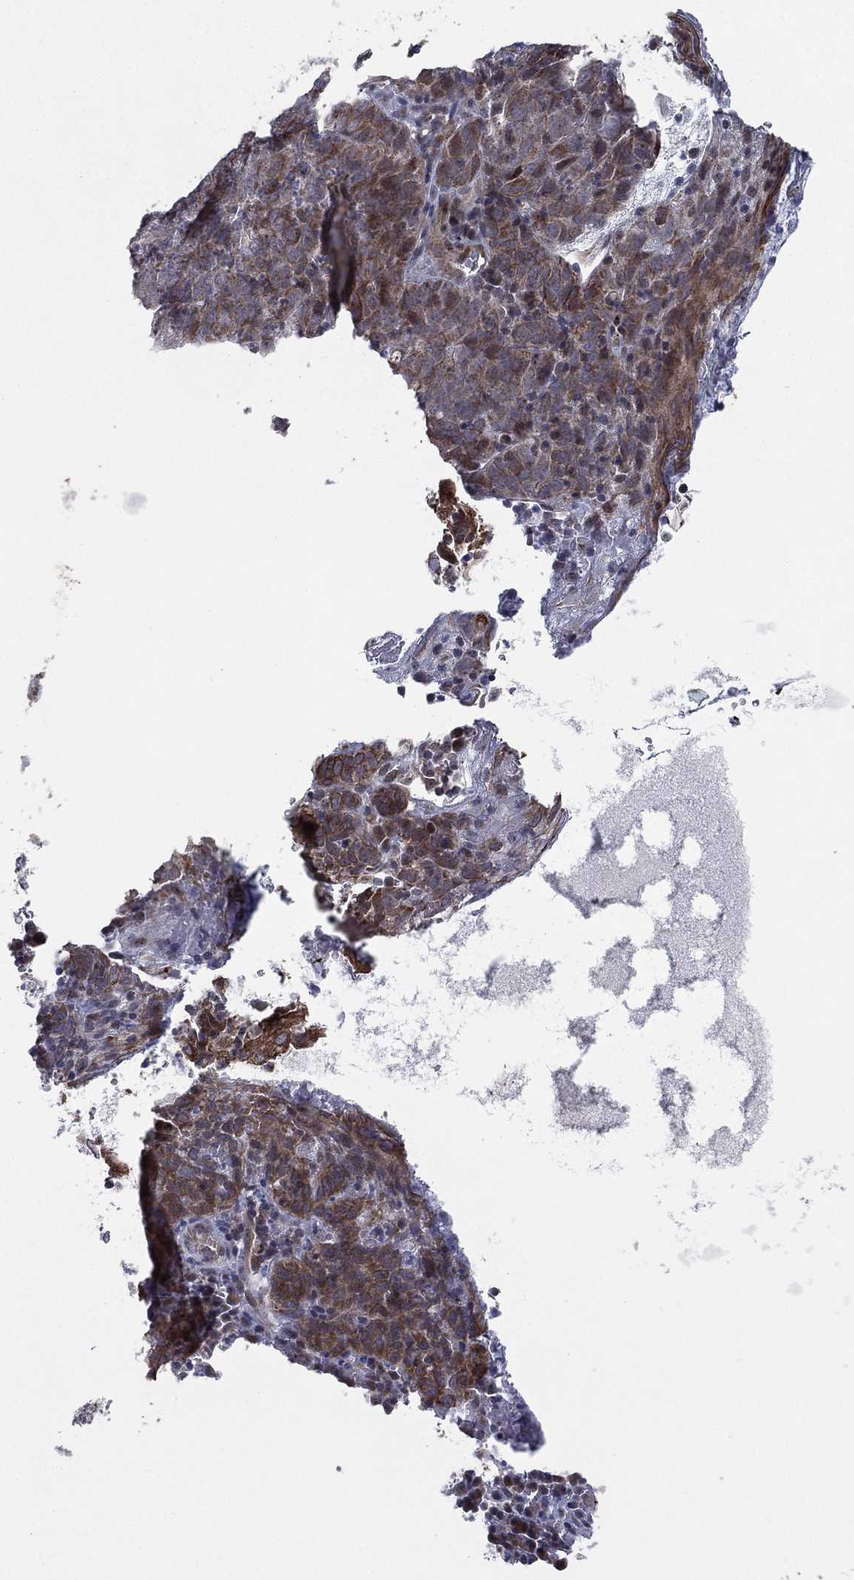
{"staining": {"intensity": "moderate", "quantity": "<25%", "location": "cytoplasmic/membranous"}, "tissue": "skin cancer", "cell_type": "Tumor cells", "image_type": "cancer", "snomed": [{"axis": "morphology", "description": "Squamous cell carcinoma, NOS"}, {"axis": "topography", "description": "Skin"}, {"axis": "topography", "description": "Anal"}], "caption": "This is a histology image of immunohistochemistry staining of skin squamous cell carcinoma, which shows moderate expression in the cytoplasmic/membranous of tumor cells.", "gene": "KAT14", "patient": {"sex": "female", "age": 51}}